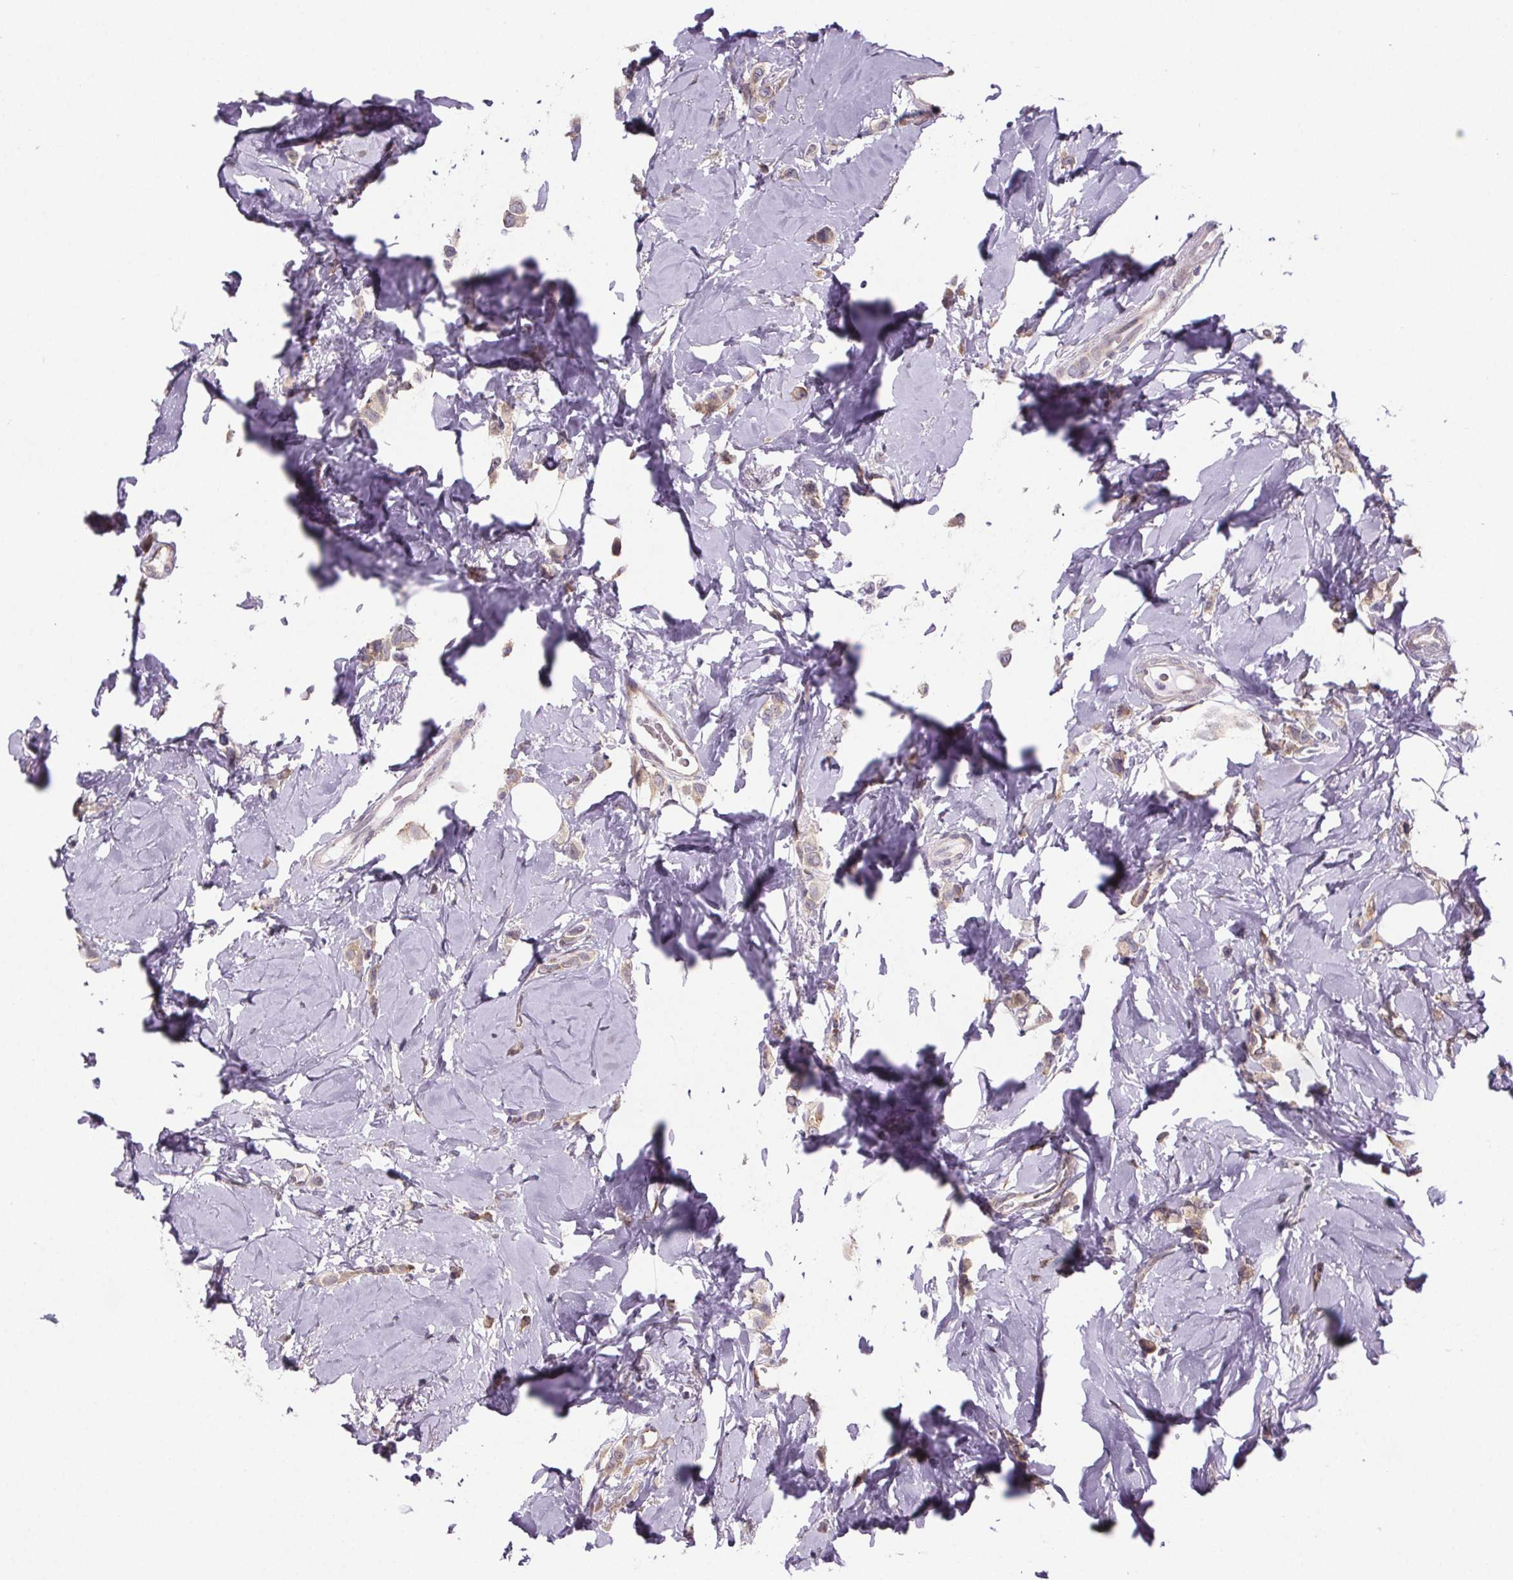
{"staining": {"intensity": "weak", "quantity": "25%-75%", "location": "cytoplasmic/membranous"}, "tissue": "breast cancer", "cell_type": "Tumor cells", "image_type": "cancer", "snomed": [{"axis": "morphology", "description": "Lobular carcinoma"}, {"axis": "topography", "description": "Breast"}], "caption": "Immunohistochemical staining of human breast cancer (lobular carcinoma) displays low levels of weak cytoplasmic/membranous protein expression in approximately 25%-75% of tumor cells.", "gene": "TTC12", "patient": {"sex": "female", "age": 66}}